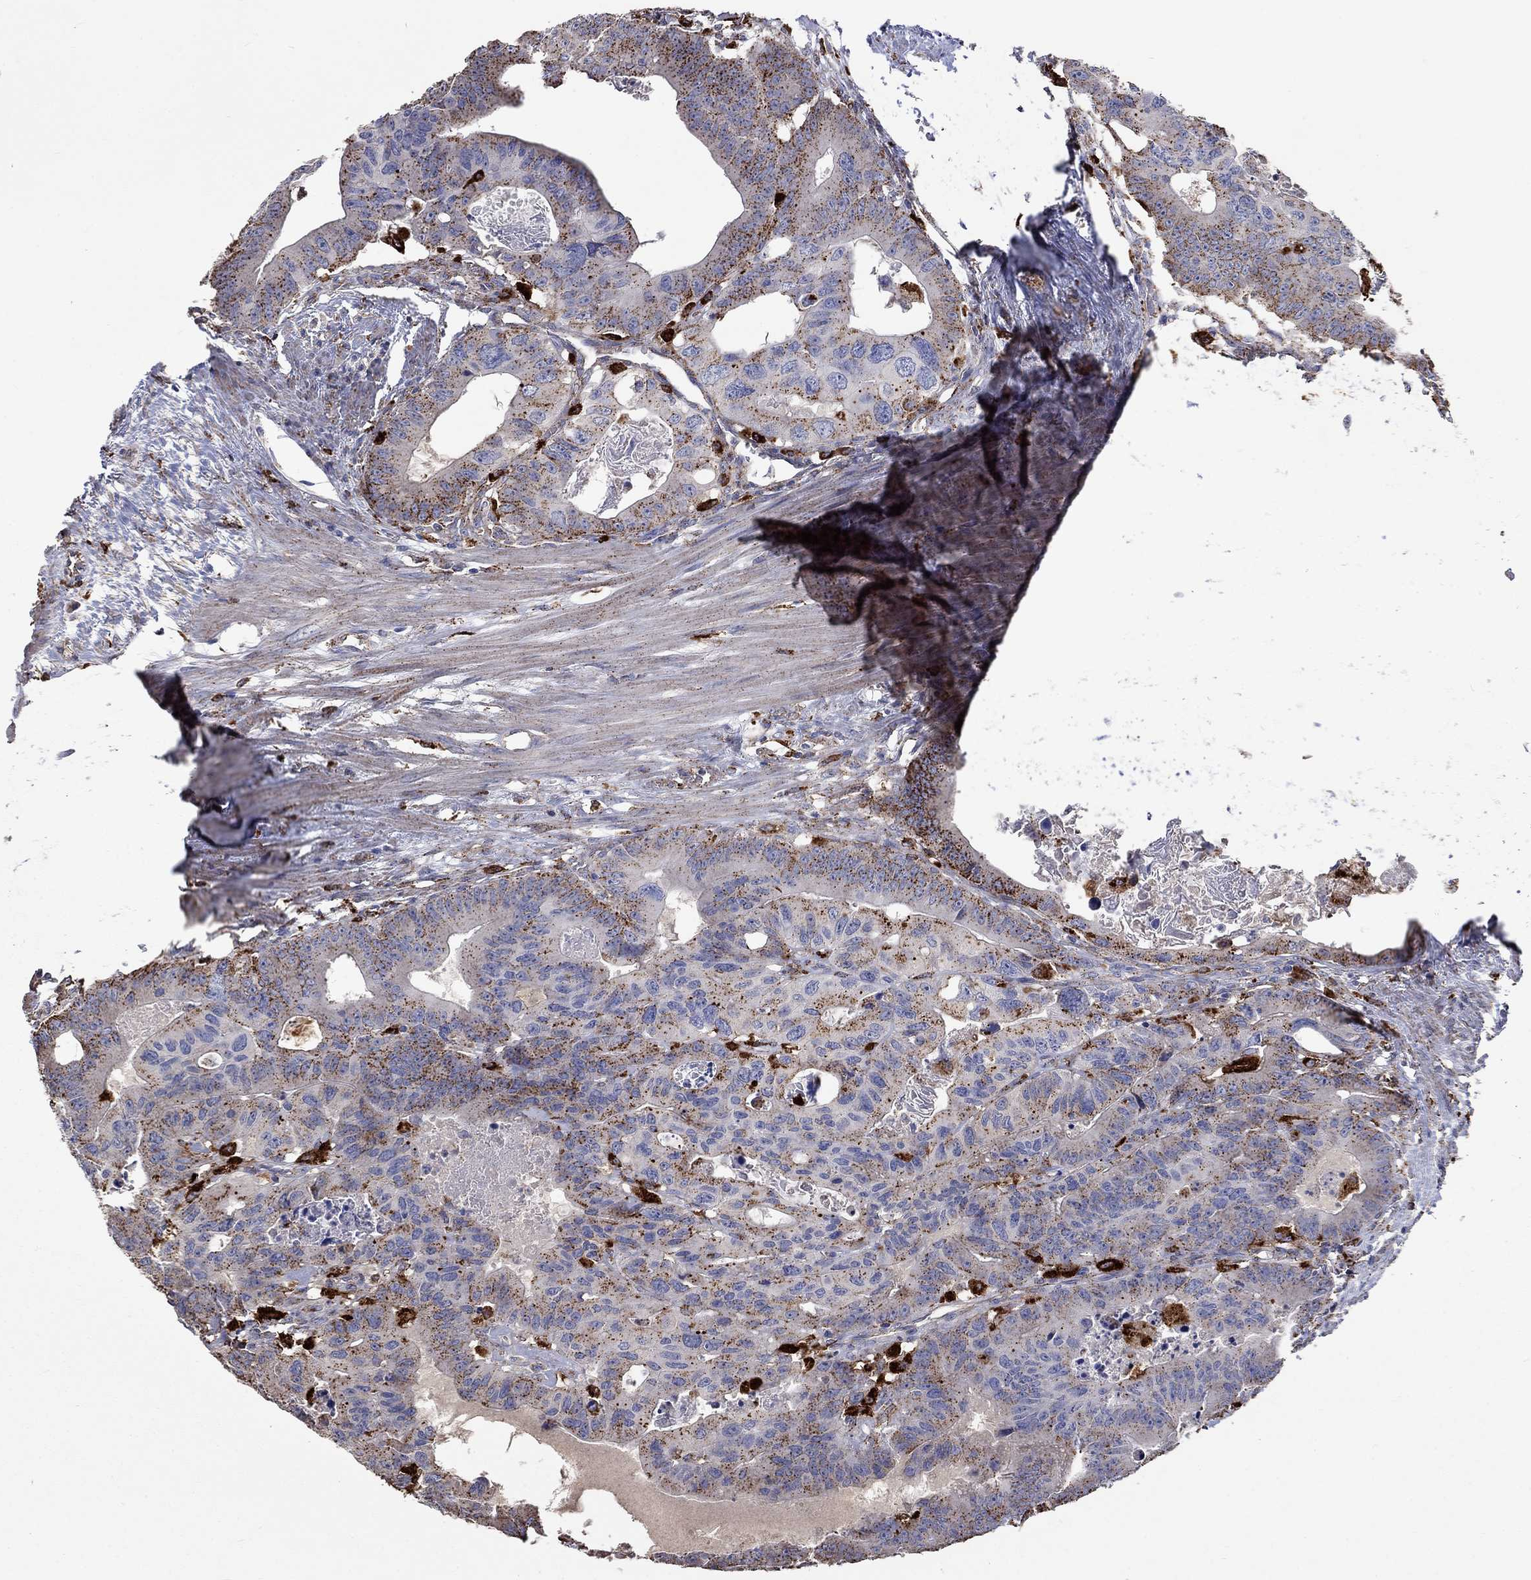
{"staining": {"intensity": "moderate", "quantity": ">75%", "location": "cytoplasmic/membranous"}, "tissue": "colorectal cancer", "cell_type": "Tumor cells", "image_type": "cancer", "snomed": [{"axis": "morphology", "description": "Adenocarcinoma, NOS"}, {"axis": "topography", "description": "Rectum"}], "caption": "DAB (3,3'-diaminobenzidine) immunohistochemical staining of colorectal cancer (adenocarcinoma) shows moderate cytoplasmic/membranous protein expression in approximately >75% of tumor cells.", "gene": "CTSB", "patient": {"sex": "male", "age": 64}}